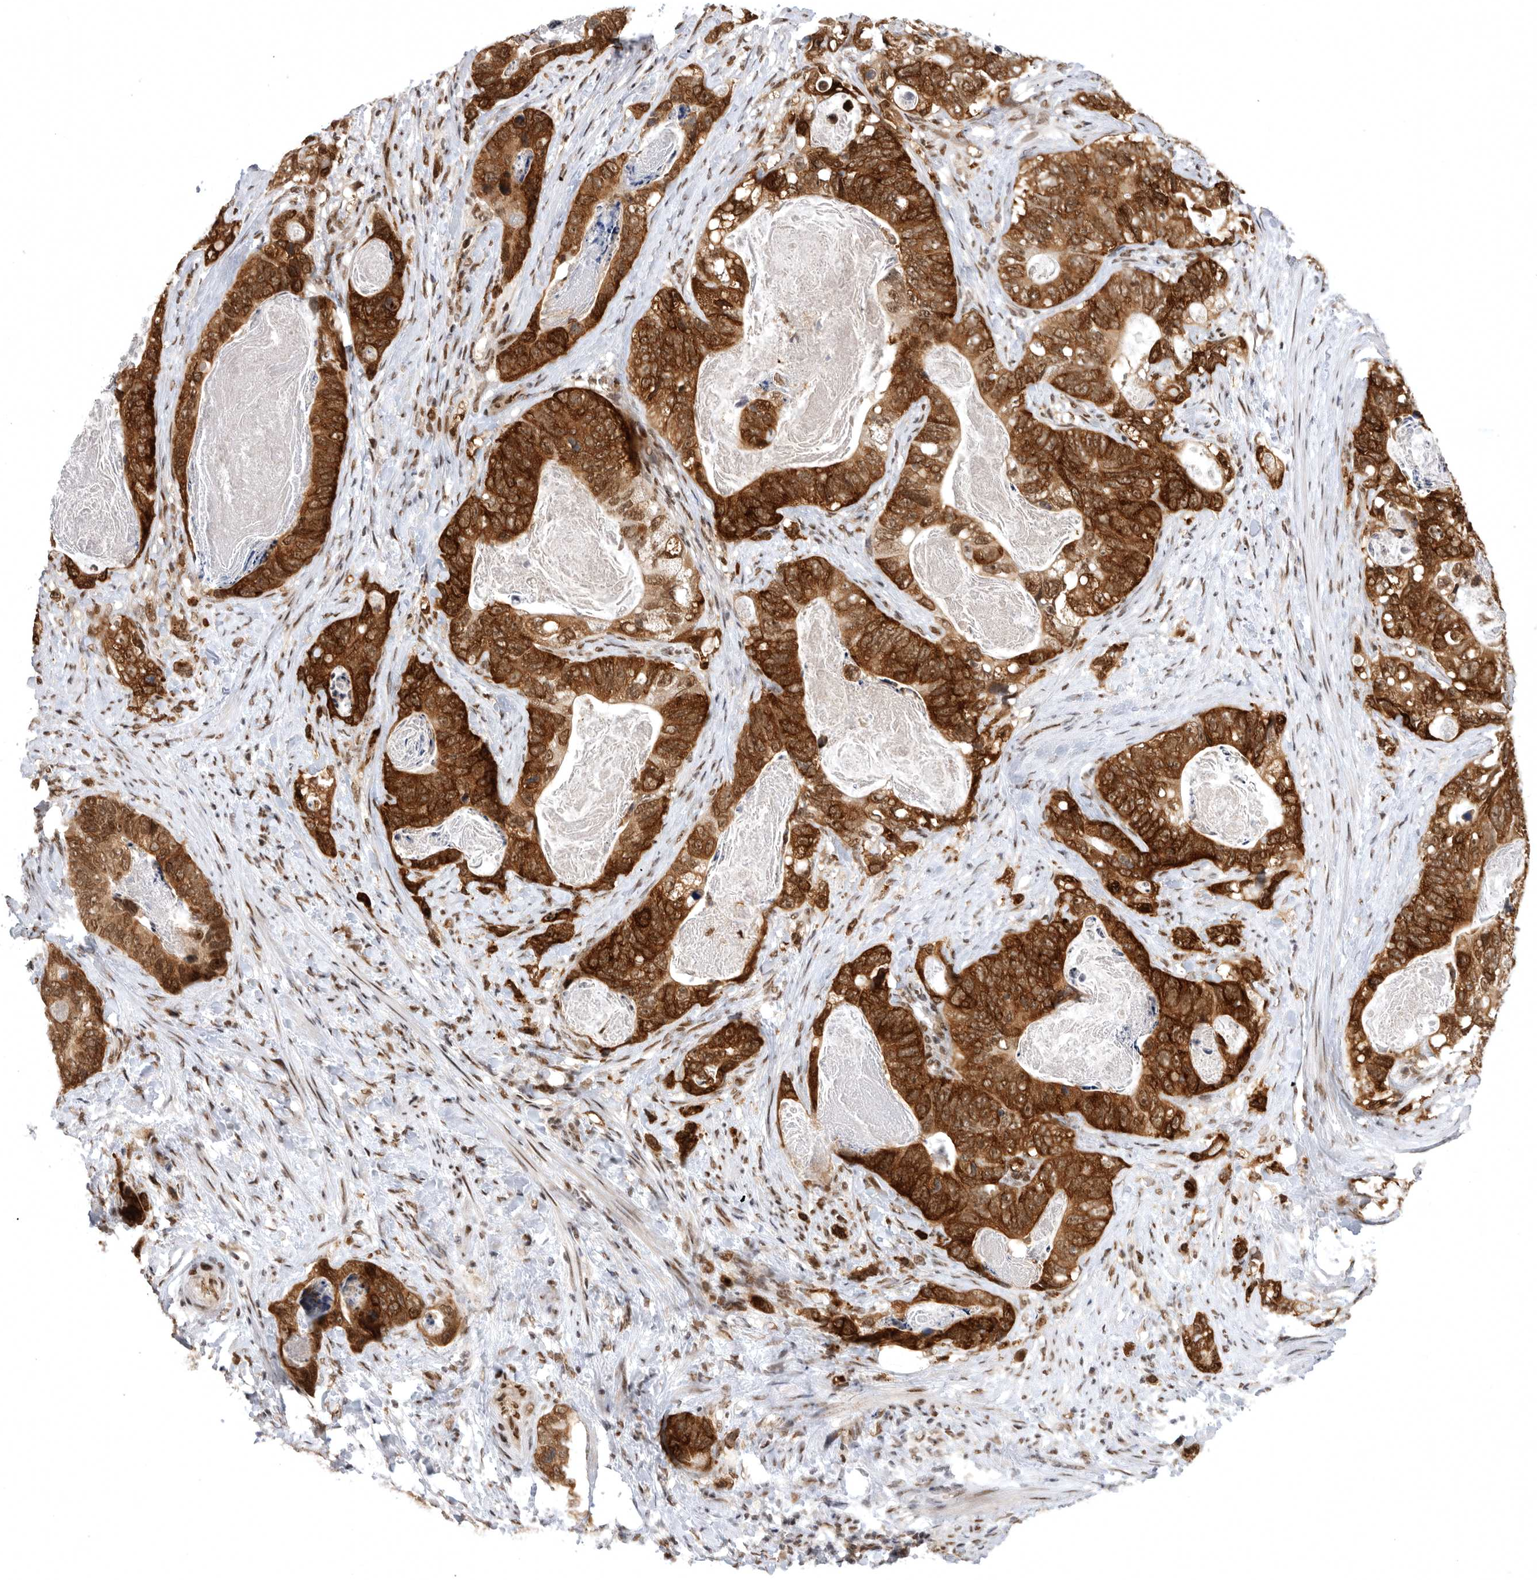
{"staining": {"intensity": "strong", "quantity": ">75%", "location": "cytoplasmic/membranous,nuclear"}, "tissue": "stomach cancer", "cell_type": "Tumor cells", "image_type": "cancer", "snomed": [{"axis": "morphology", "description": "Normal tissue, NOS"}, {"axis": "morphology", "description": "Adenocarcinoma, NOS"}, {"axis": "topography", "description": "Stomach"}], "caption": "Stomach adenocarcinoma was stained to show a protein in brown. There is high levels of strong cytoplasmic/membranous and nuclear expression in about >75% of tumor cells.", "gene": "ZNF830", "patient": {"sex": "female", "age": 89}}